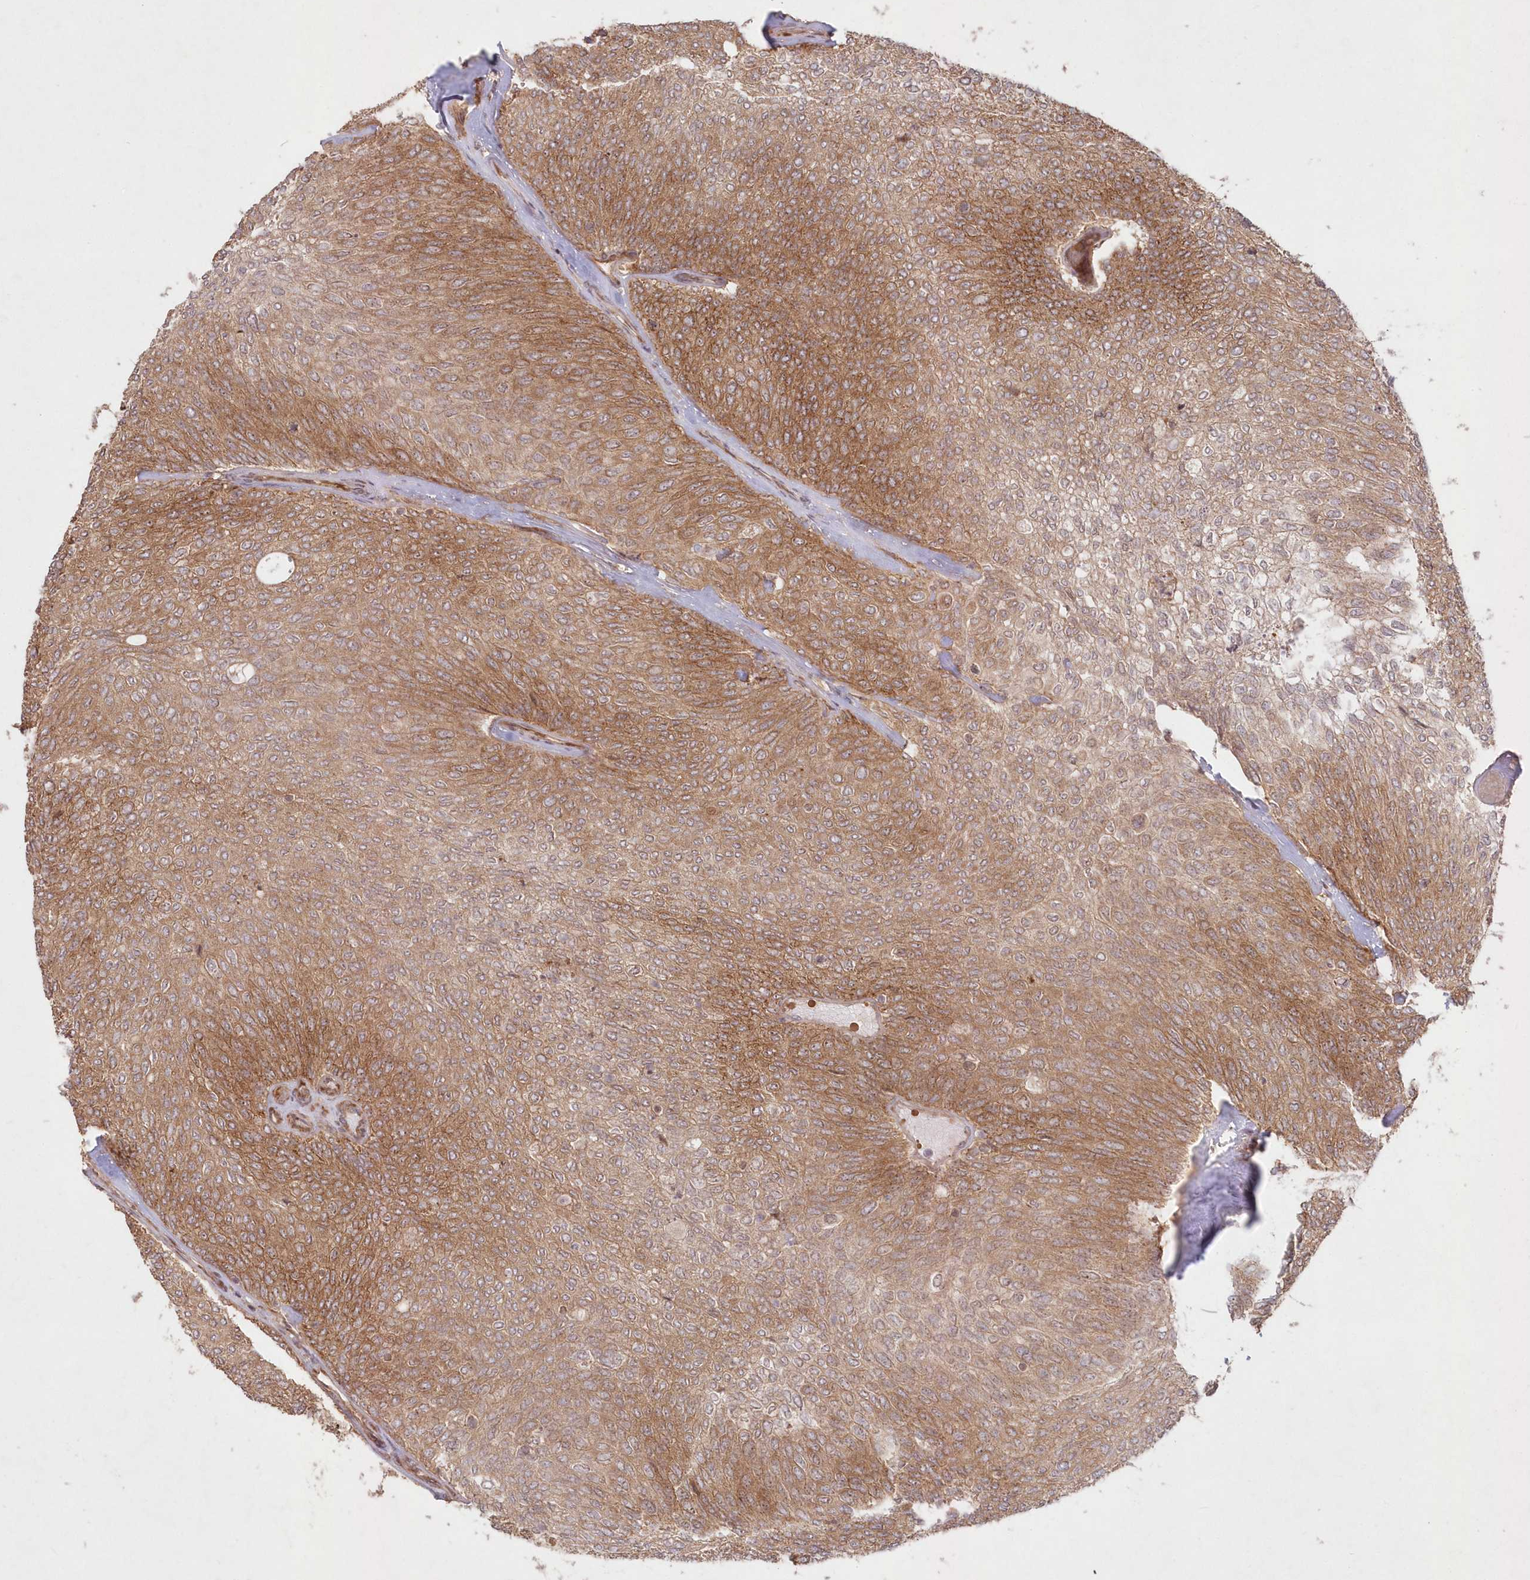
{"staining": {"intensity": "moderate", "quantity": ">75%", "location": "cytoplasmic/membranous"}, "tissue": "urothelial cancer", "cell_type": "Tumor cells", "image_type": "cancer", "snomed": [{"axis": "morphology", "description": "Urothelial carcinoma, Low grade"}, {"axis": "topography", "description": "Urinary bladder"}], "caption": "Immunohistochemical staining of urothelial cancer reveals medium levels of moderate cytoplasmic/membranous protein positivity in approximately >75% of tumor cells. Immunohistochemistry (ihc) stains the protein of interest in brown and the nuclei are stained blue.", "gene": "SERINC1", "patient": {"sex": "female", "age": 79}}